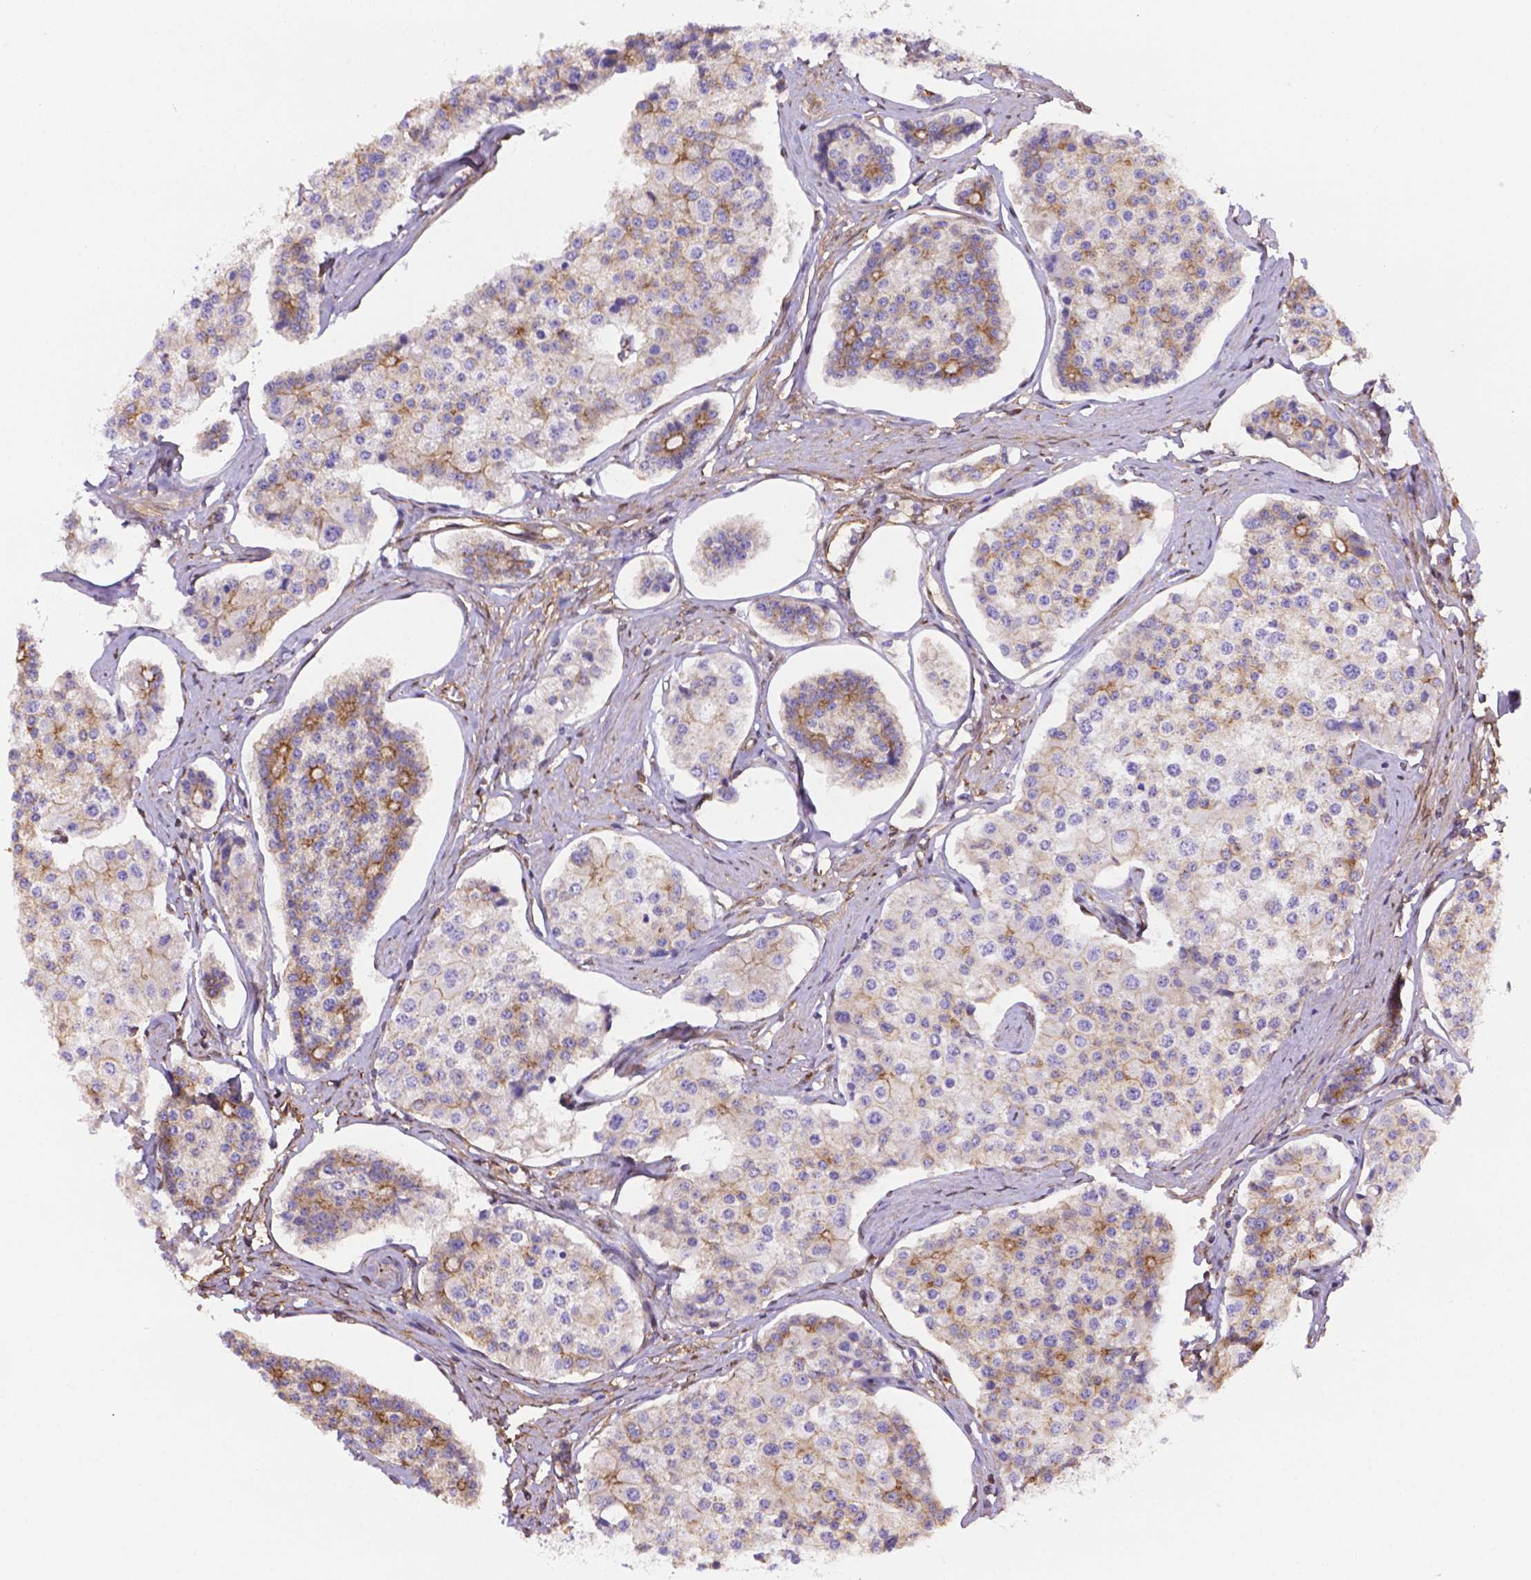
{"staining": {"intensity": "moderate", "quantity": "<25%", "location": "cytoplasmic/membranous"}, "tissue": "carcinoid", "cell_type": "Tumor cells", "image_type": "cancer", "snomed": [{"axis": "morphology", "description": "Carcinoid, malignant, NOS"}, {"axis": "topography", "description": "Small intestine"}], "caption": "About <25% of tumor cells in human carcinoid (malignant) display moderate cytoplasmic/membranous protein expression as visualized by brown immunohistochemical staining.", "gene": "YAP1", "patient": {"sex": "female", "age": 65}}